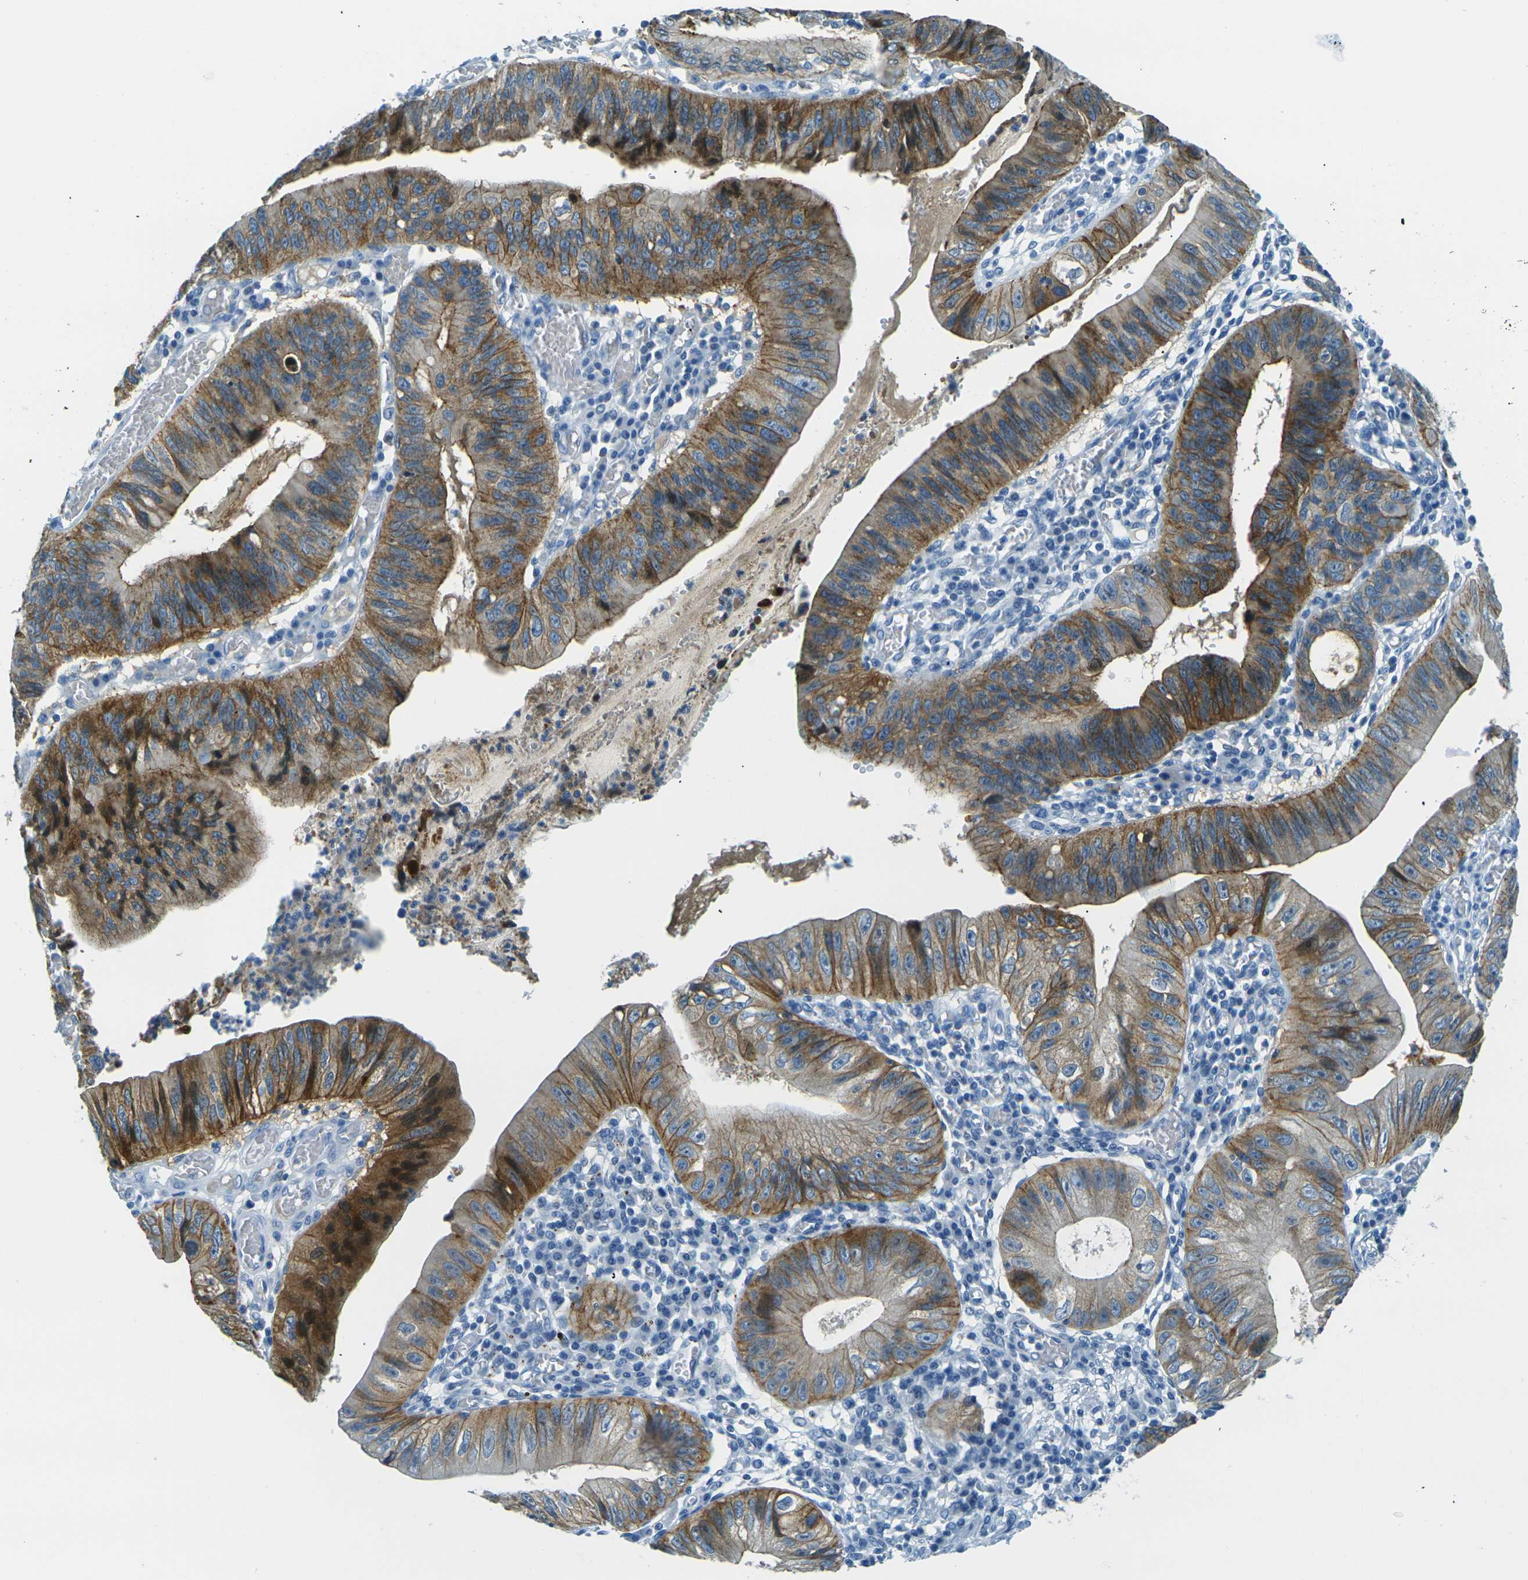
{"staining": {"intensity": "strong", "quantity": "25%-75%", "location": "cytoplasmic/membranous"}, "tissue": "stomach cancer", "cell_type": "Tumor cells", "image_type": "cancer", "snomed": [{"axis": "morphology", "description": "Adenocarcinoma, NOS"}, {"axis": "topography", "description": "Stomach"}], "caption": "Protein staining displays strong cytoplasmic/membranous expression in about 25%-75% of tumor cells in stomach cancer.", "gene": "OCLN", "patient": {"sex": "male", "age": 59}}